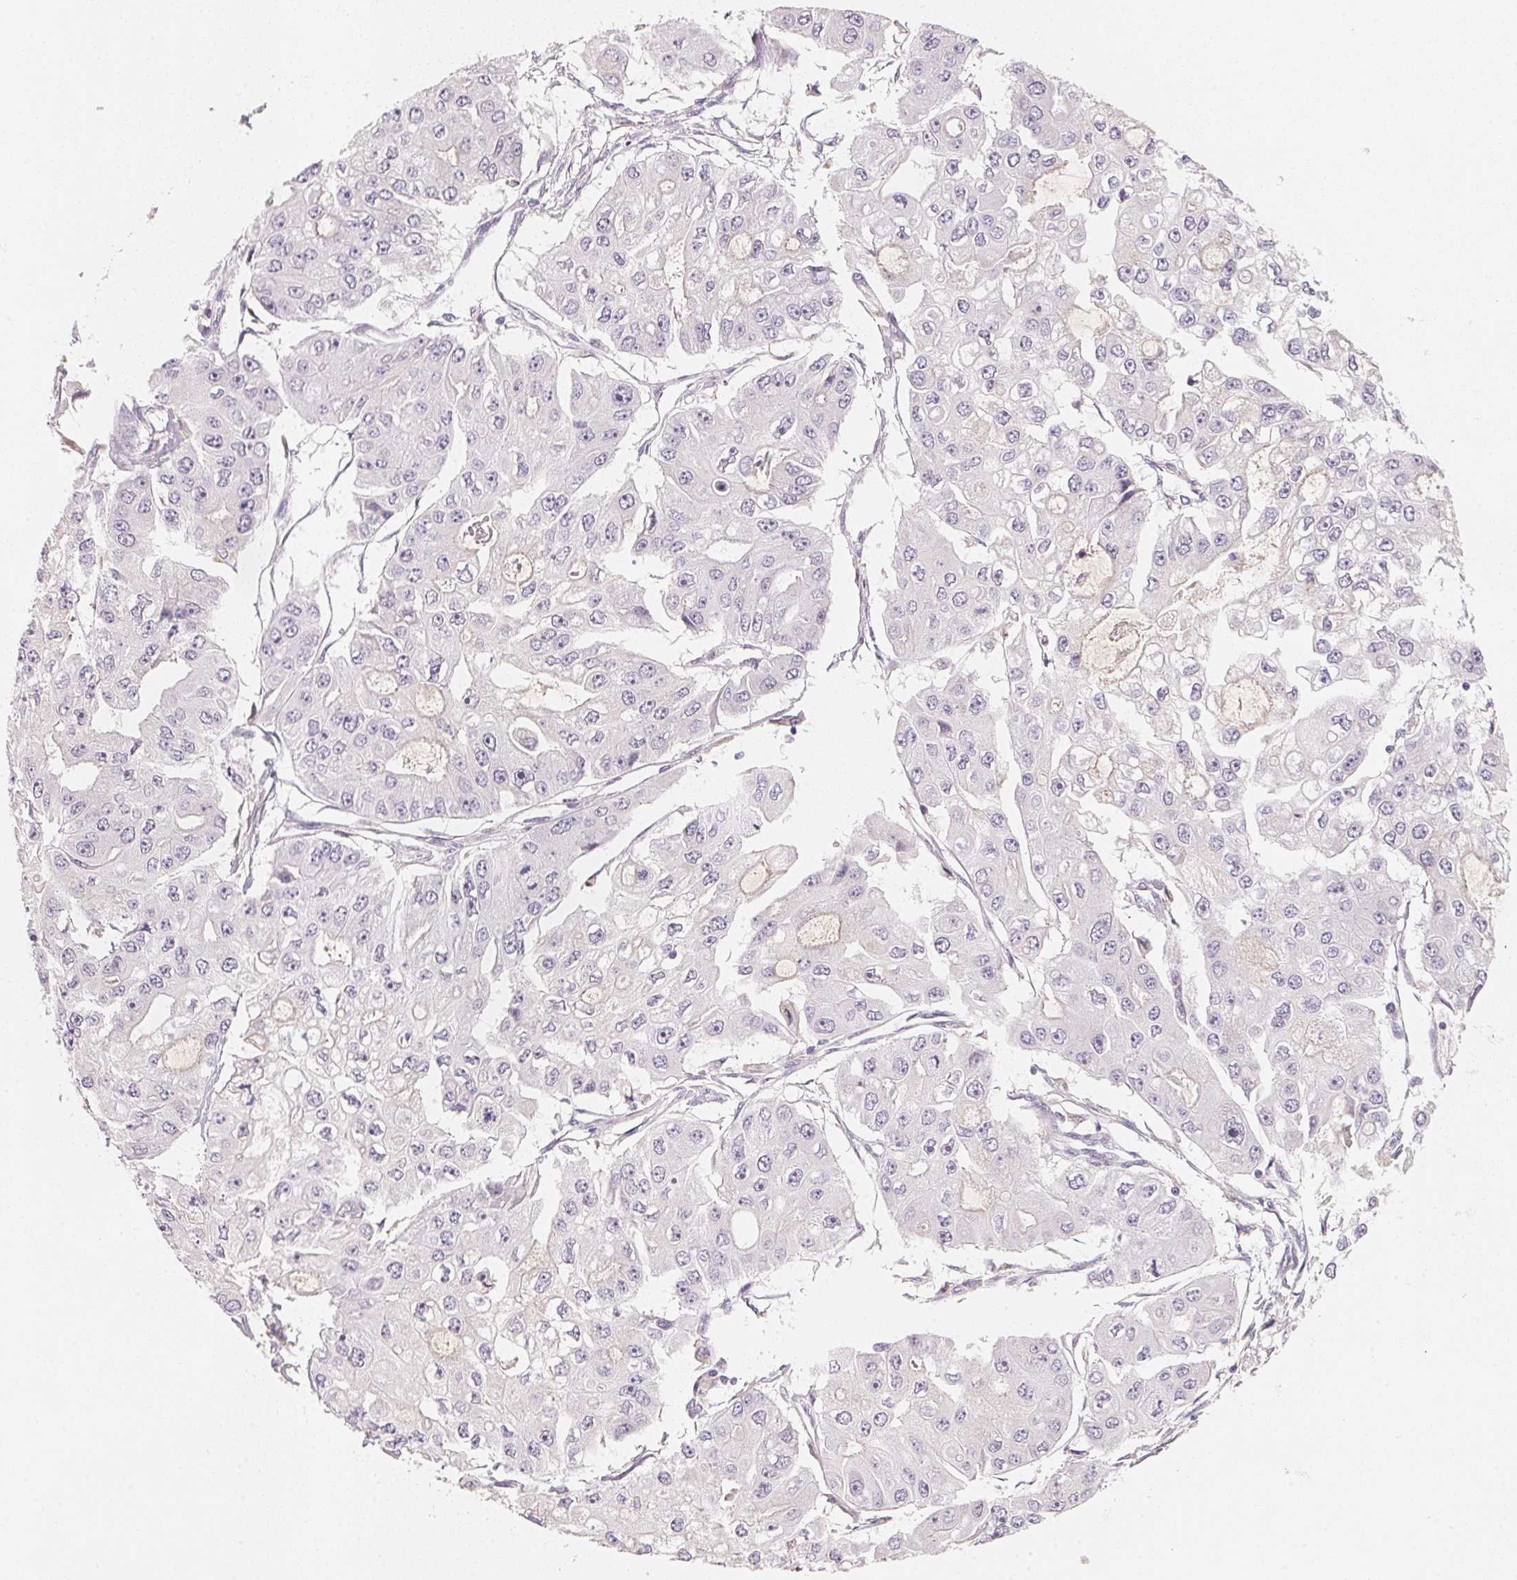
{"staining": {"intensity": "negative", "quantity": "none", "location": "none"}, "tissue": "ovarian cancer", "cell_type": "Tumor cells", "image_type": "cancer", "snomed": [{"axis": "morphology", "description": "Cystadenocarcinoma, serous, NOS"}, {"axis": "topography", "description": "Ovary"}], "caption": "DAB (3,3'-diaminobenzidine) immunohistochemical staining of serous cystadenocarcinoma (ovarian) shows no significant expression in tumor cells.", "gene": "TREH", "patient": {"sex": "female", "age": 56}}